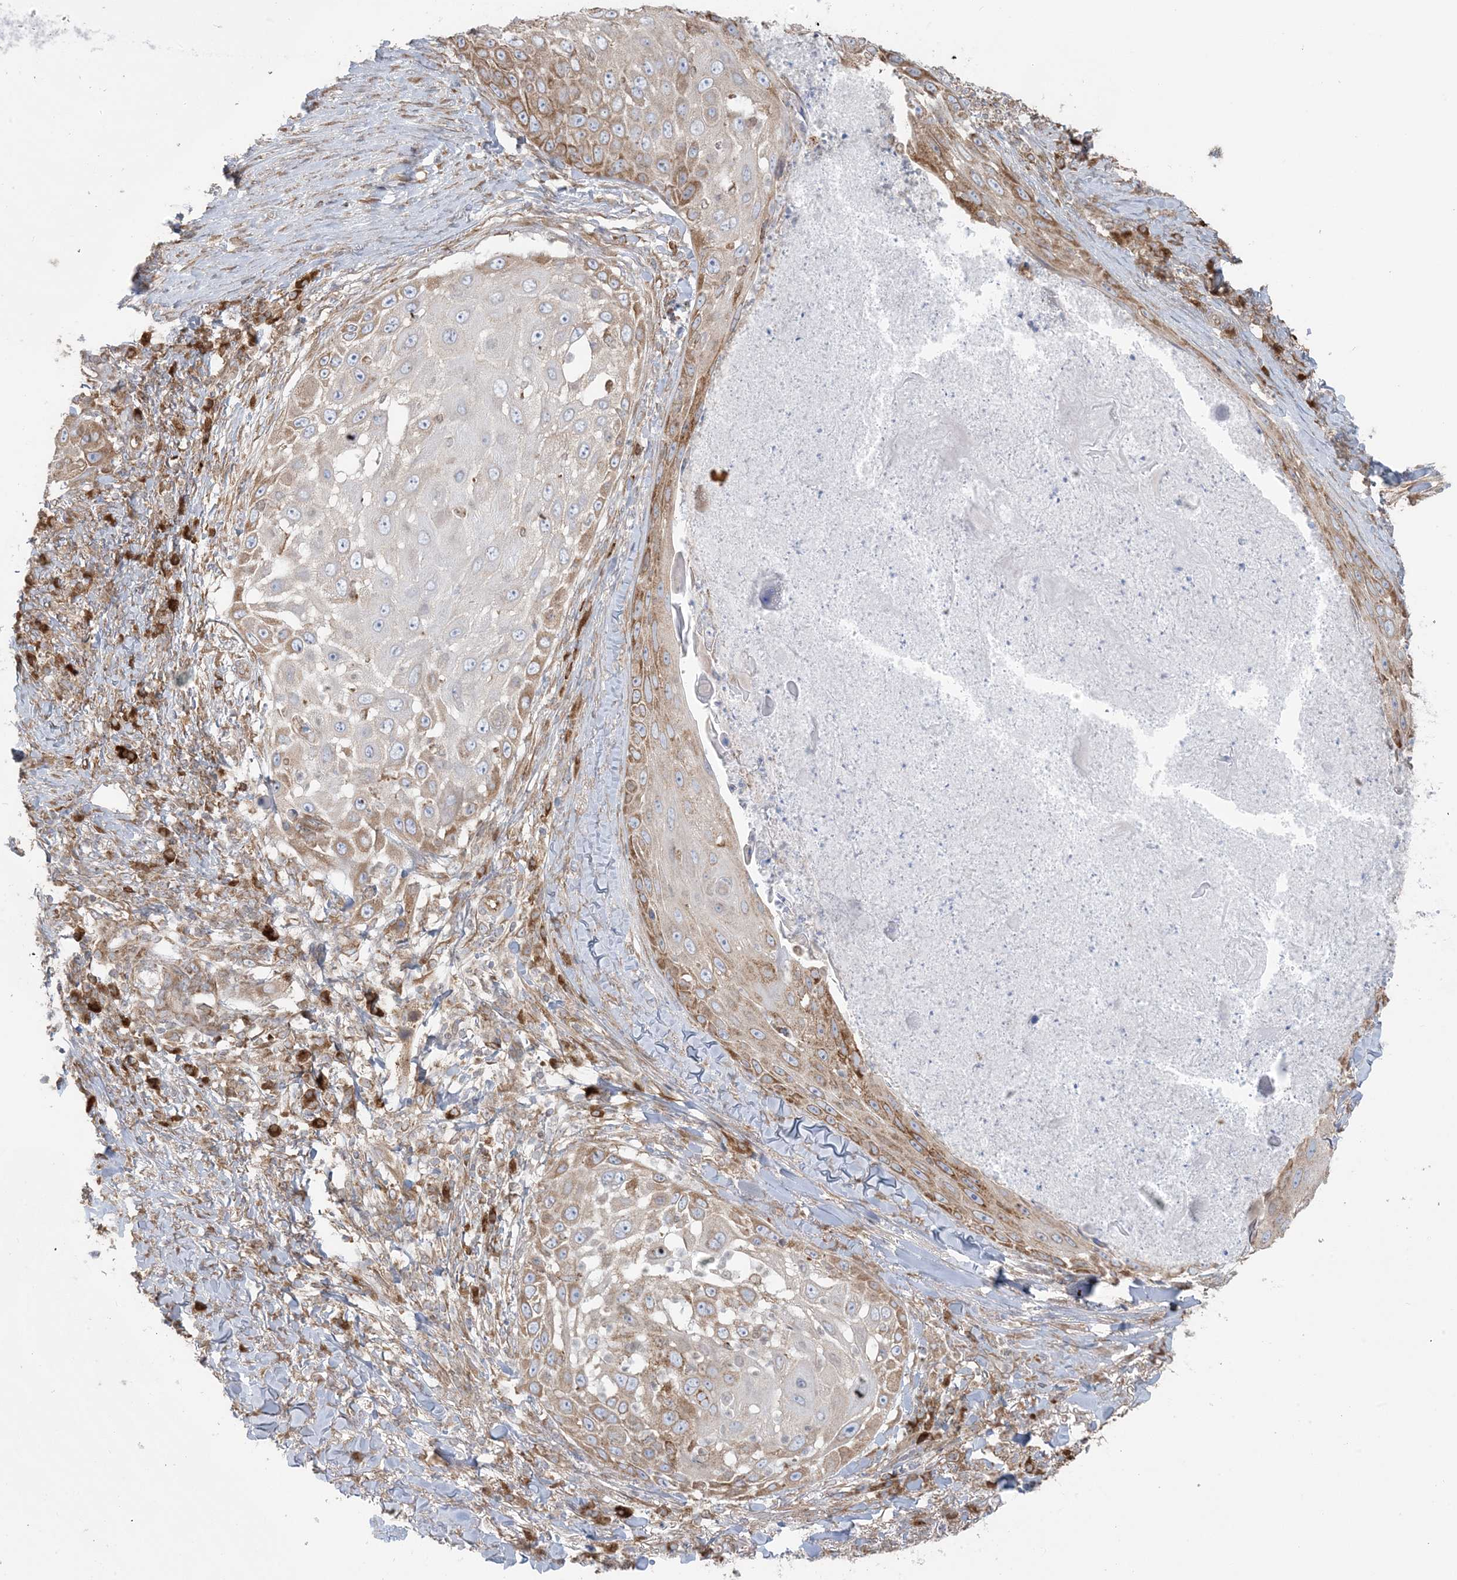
{"staining": {"intensity": "moderate", "quantity": "25%-75%", "location": "cytoplasmic/membranous"}, "tissue": "skin cancer", "cell_type": "Tumor cells", "image_type": "cancer", "snomed": [{"axis": "morphology", "description": "Squamous cell carcinoma, NOS"}, {"axis": "topography", "description": "Skin"}], "caption": "An immunohistochemistry (IHC) photomicrograph of neoplastic tissue is shown. Protein staining in brown highlights moderate cytoplasmic/membranous positivity in skin cancer within tumor cells.", "gene": "UBXN4", "patient": {"sex": "female", "age": 44}}